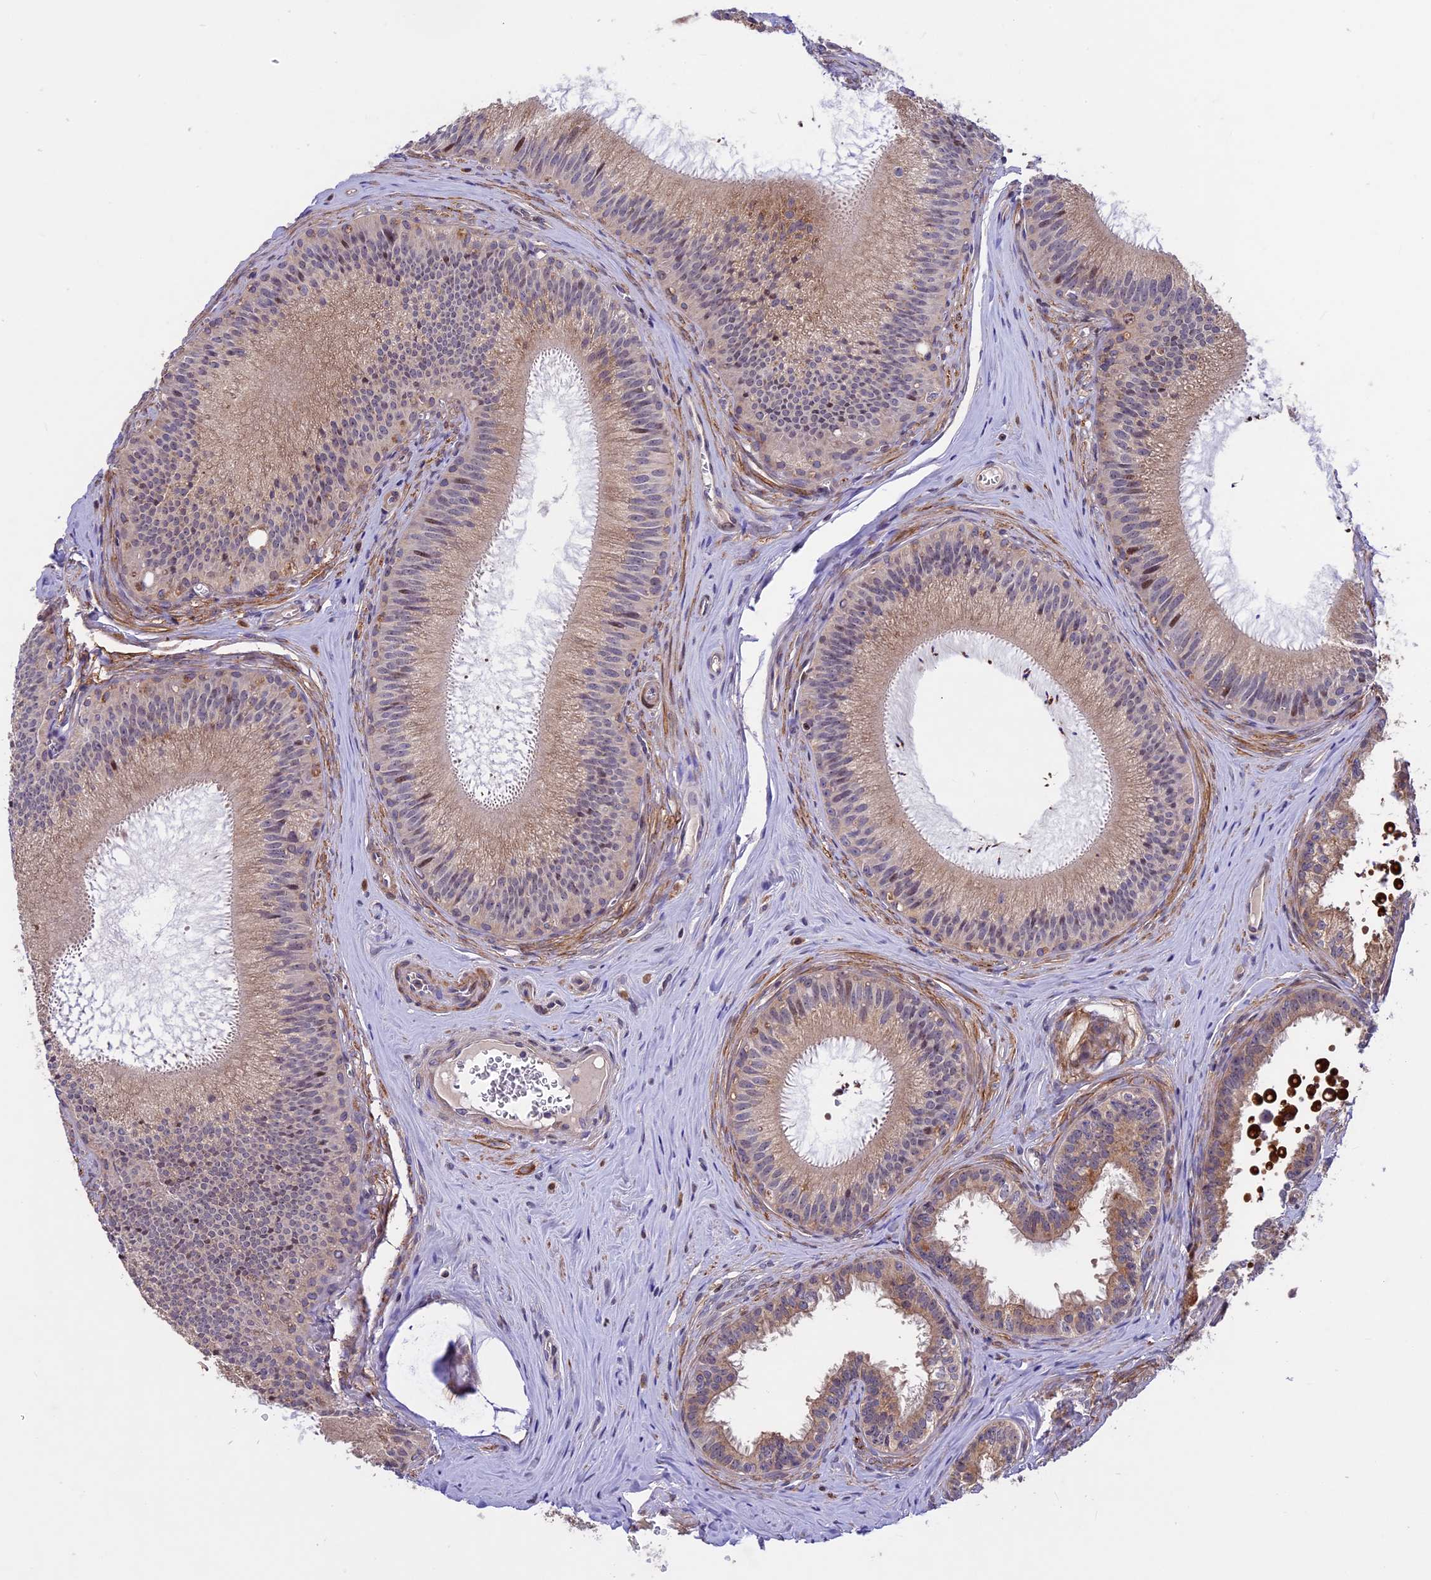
{"staining": {"intensity": "moderate", "quantity": "25%-75%", "location": "cytoplasmic/membranous"}, "tissue": "epididymis", "cell_type": "Glandular cells", "image_type": "normal", "snomed": [{"axis": "morphology", "description": "Normal tissue, NOS"}, {"axis": "topography", "description": "Epididymis"}], "caption": "Glandular cells reveal moderate cytoplasmic/membranous positivity in about 25%-75% of cells in normal epididymis. (brown staining indicates protein expression, while blue staining denotes nuclei).", "gene": "MAN2C1", "patient": {"sex": "male", "age": 46}}